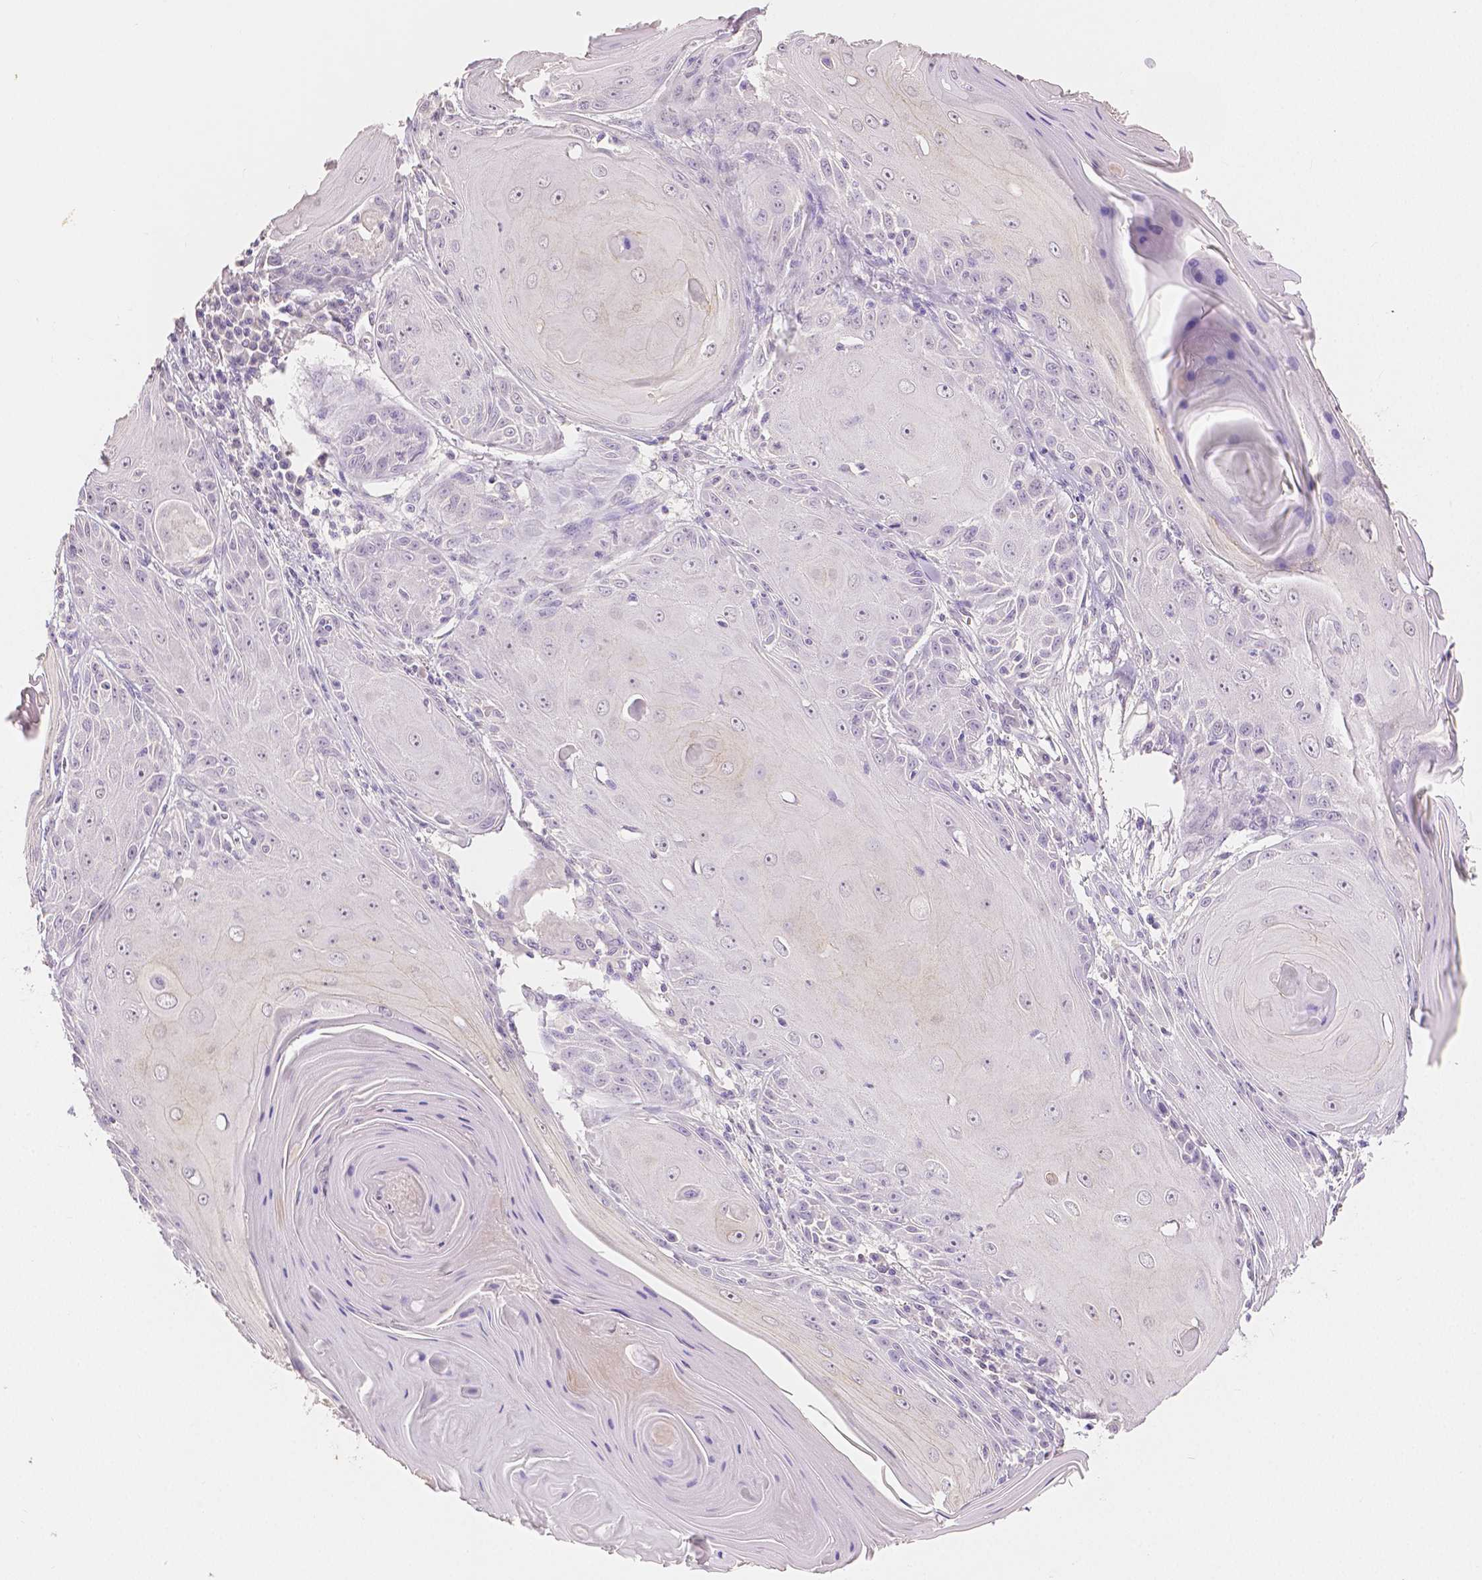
{"staining": {"intensity": "negative", "quantity": "none", "location": "none"}, "tissue": "skin cancer", "cell_type": "Tumor cells", "image_type": "cancer", "snomed": [{"axis": "morphology", "description": "Squamous cell carcinoma, NOS"}, {"axis": "topography", "description": "Skin"}, {"axis": "topography", "description": "Vulva"}], "caption": "Immunohistochemistry of squamous cell carcinoma (skin) displays no positivity in tumor cells.", "gene": "OCLN", "patient": {"sex": "female", "age": 85}}